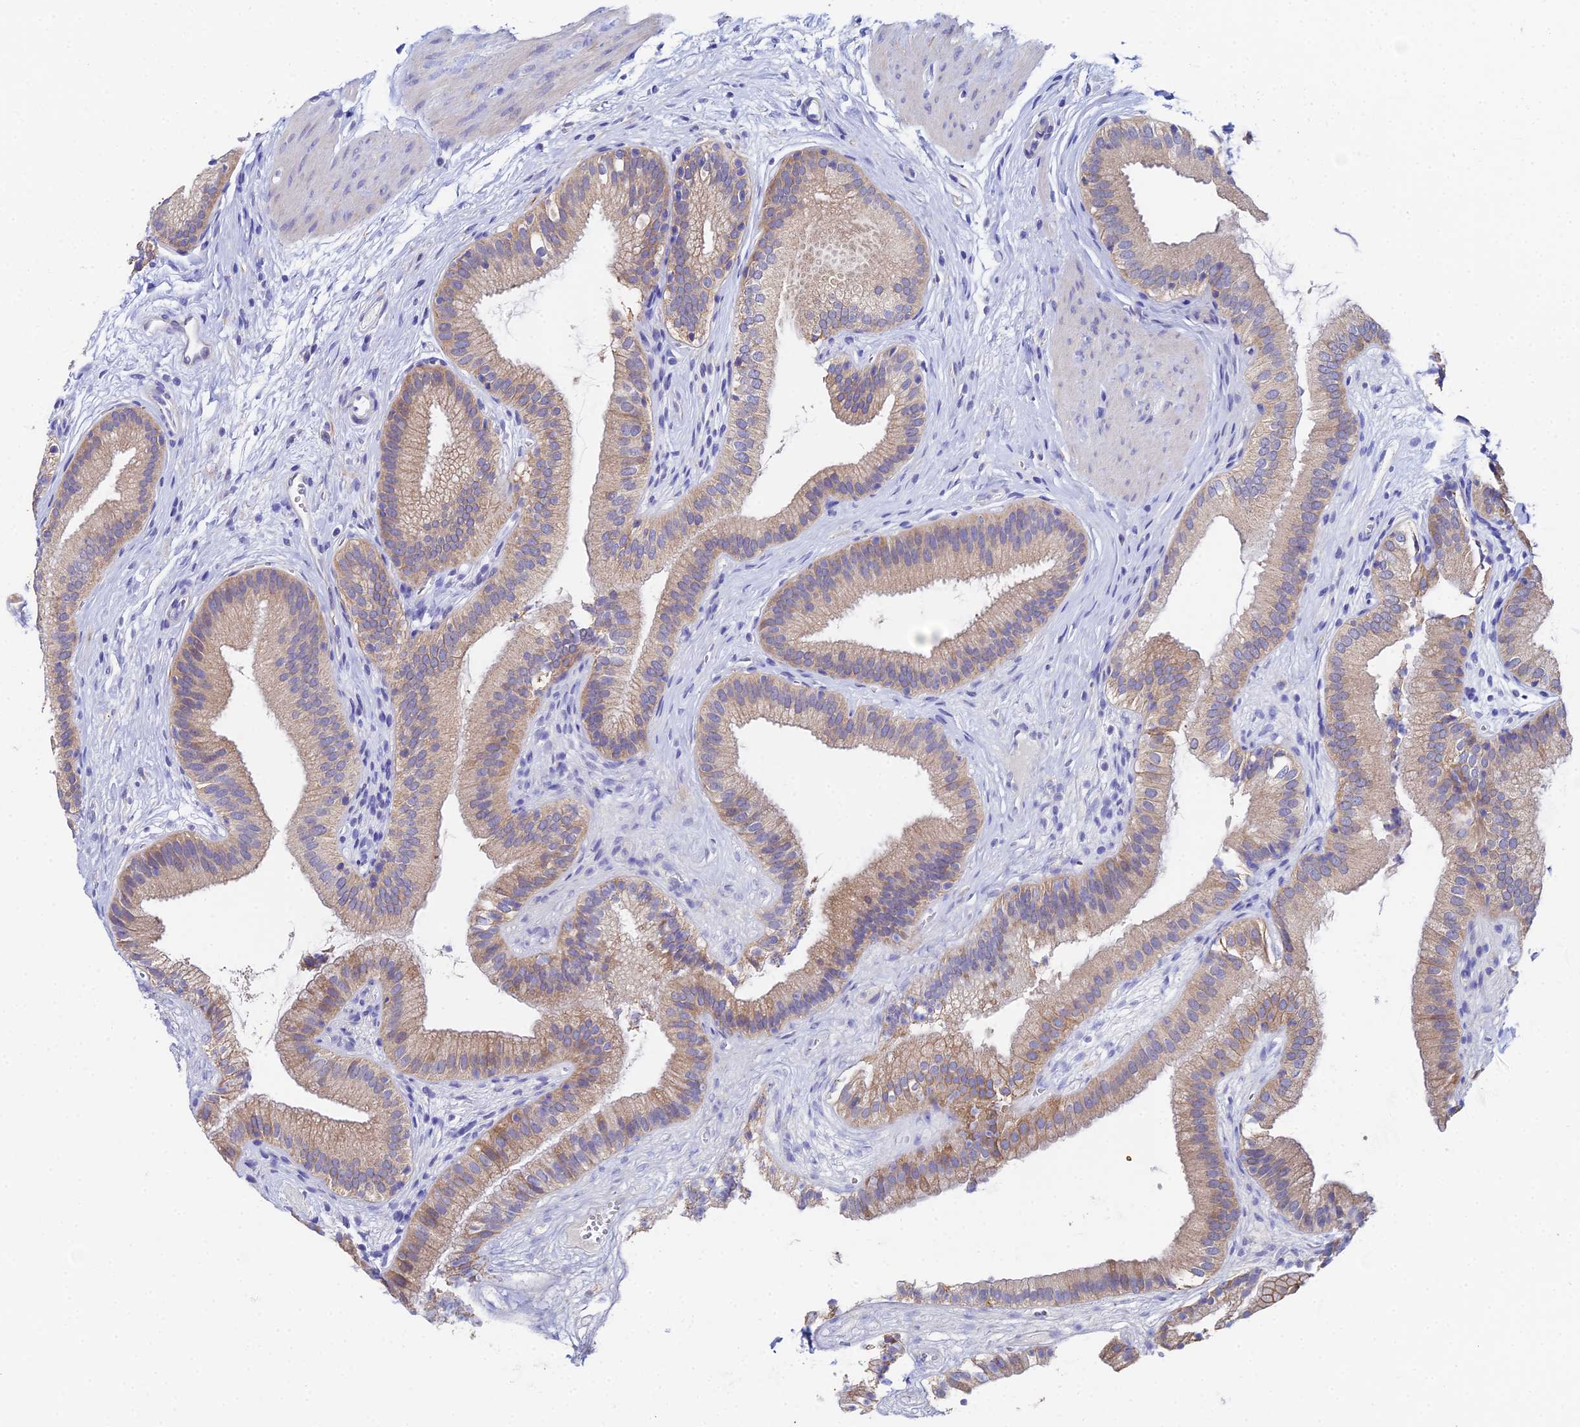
{"staining": {"intensity": "moderate", "quantity": ">75%", "location": "cytoplasmic/membranous"}, "tissue": "gallbladder", "cell_type": "Glandular cells", "image_type": "normal", "snomed": [{"axis": "morphology", "description": "Normal tissue, NOS"}, {"axis": "topography", "description": "Gallbladder"}], "caption": "About >75% of glandular cells in normal human gallbladder exhibit moderate cytoplasmic/membranous protein expression as visualized by brown immunohistochemical staining.", "gene": "UBE2L3", "patient": {"sex": "female", "age": 54}}